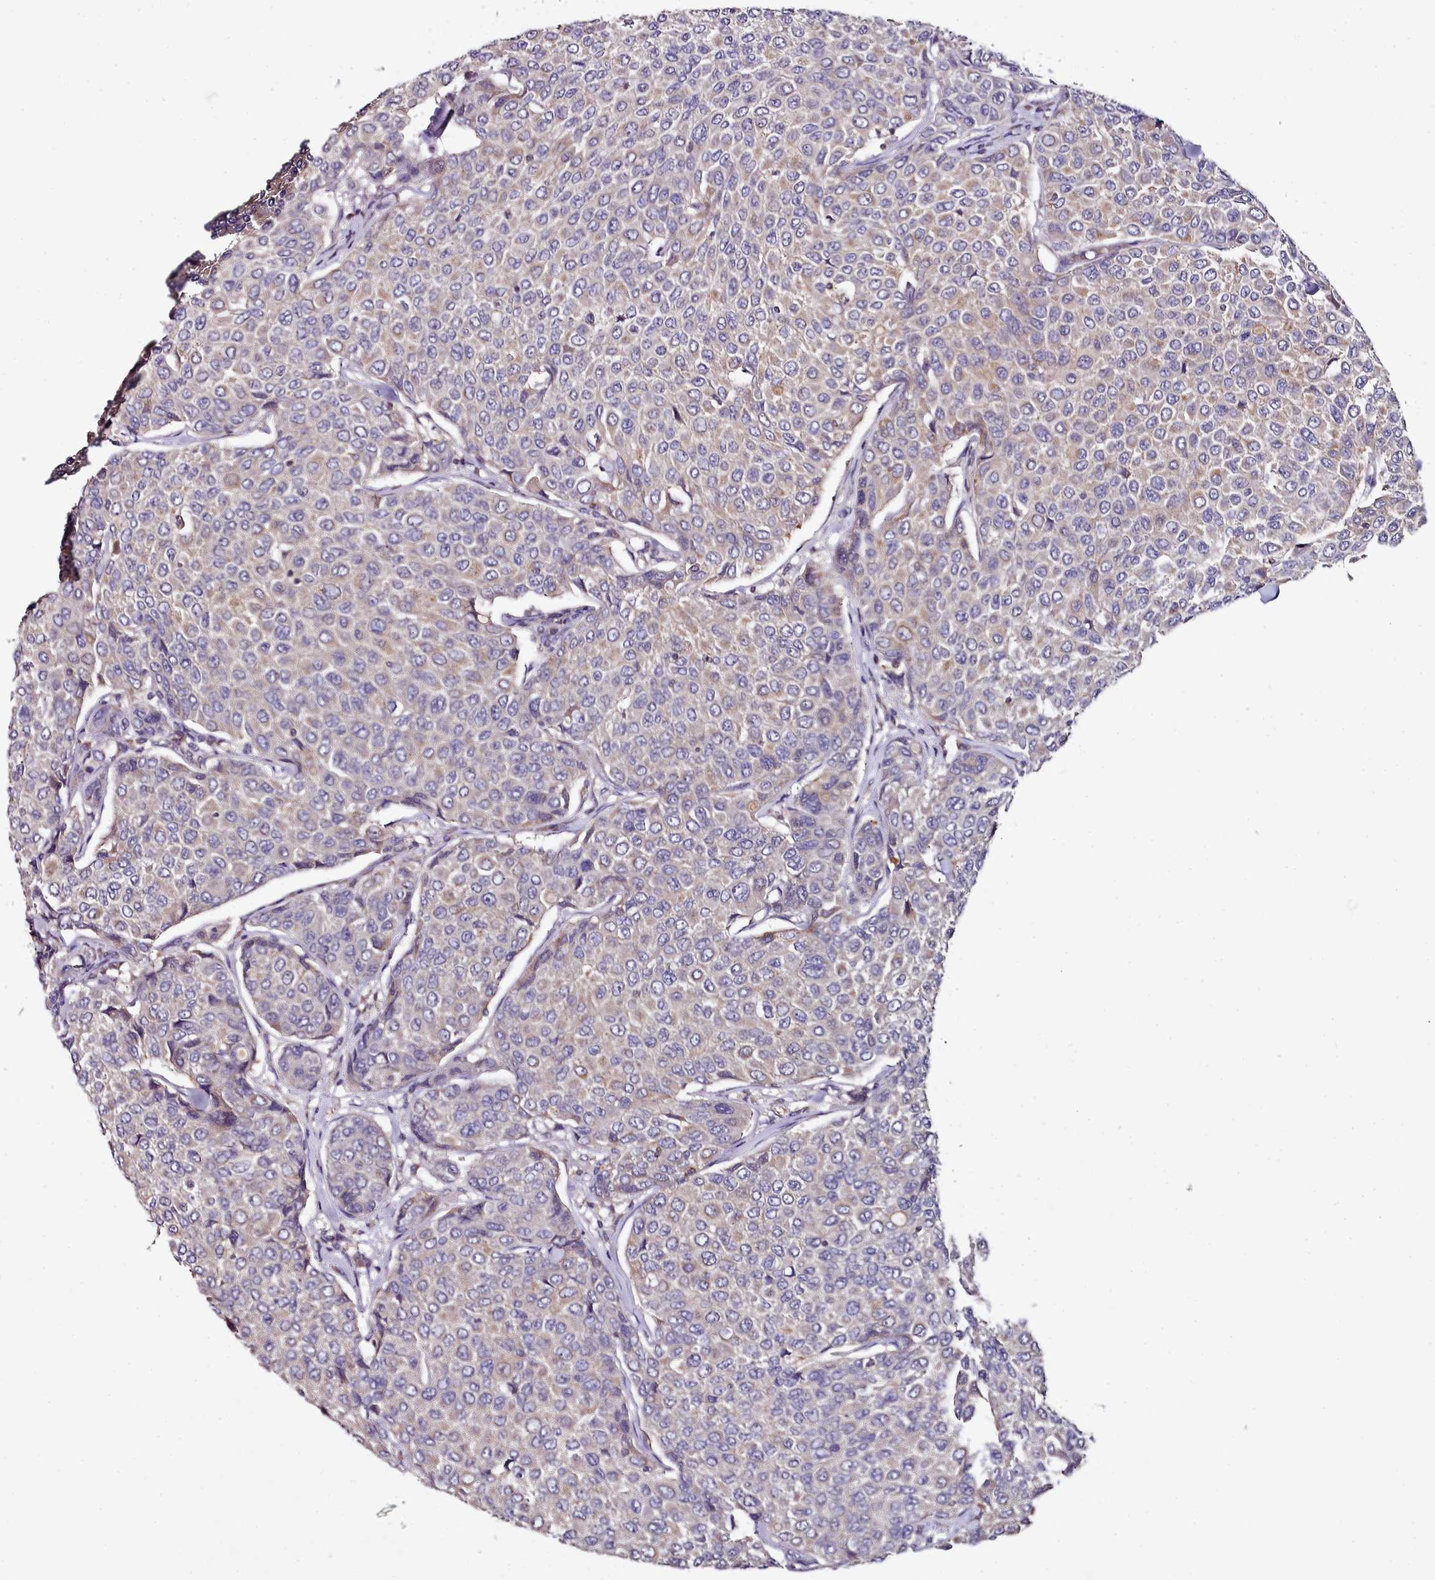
{"staining": {"intensity": "weak", "quantity": "<25%", "location": "cytoplasmic/membranous"}, "tissue": "breast cancer", "cell_type": "Tumor cells", "image_type": "cancer", "snomed": [{"axis": "morphology", "description": "Duct carcinoma"}, {"axis": "topography", "description": "Breast"}], "caption": "This is an IHC image of human breast cancer. There is no positivity in tumor cells.", "gene": "ACSS1", "patient": {"sex": "female", "age": 55}}